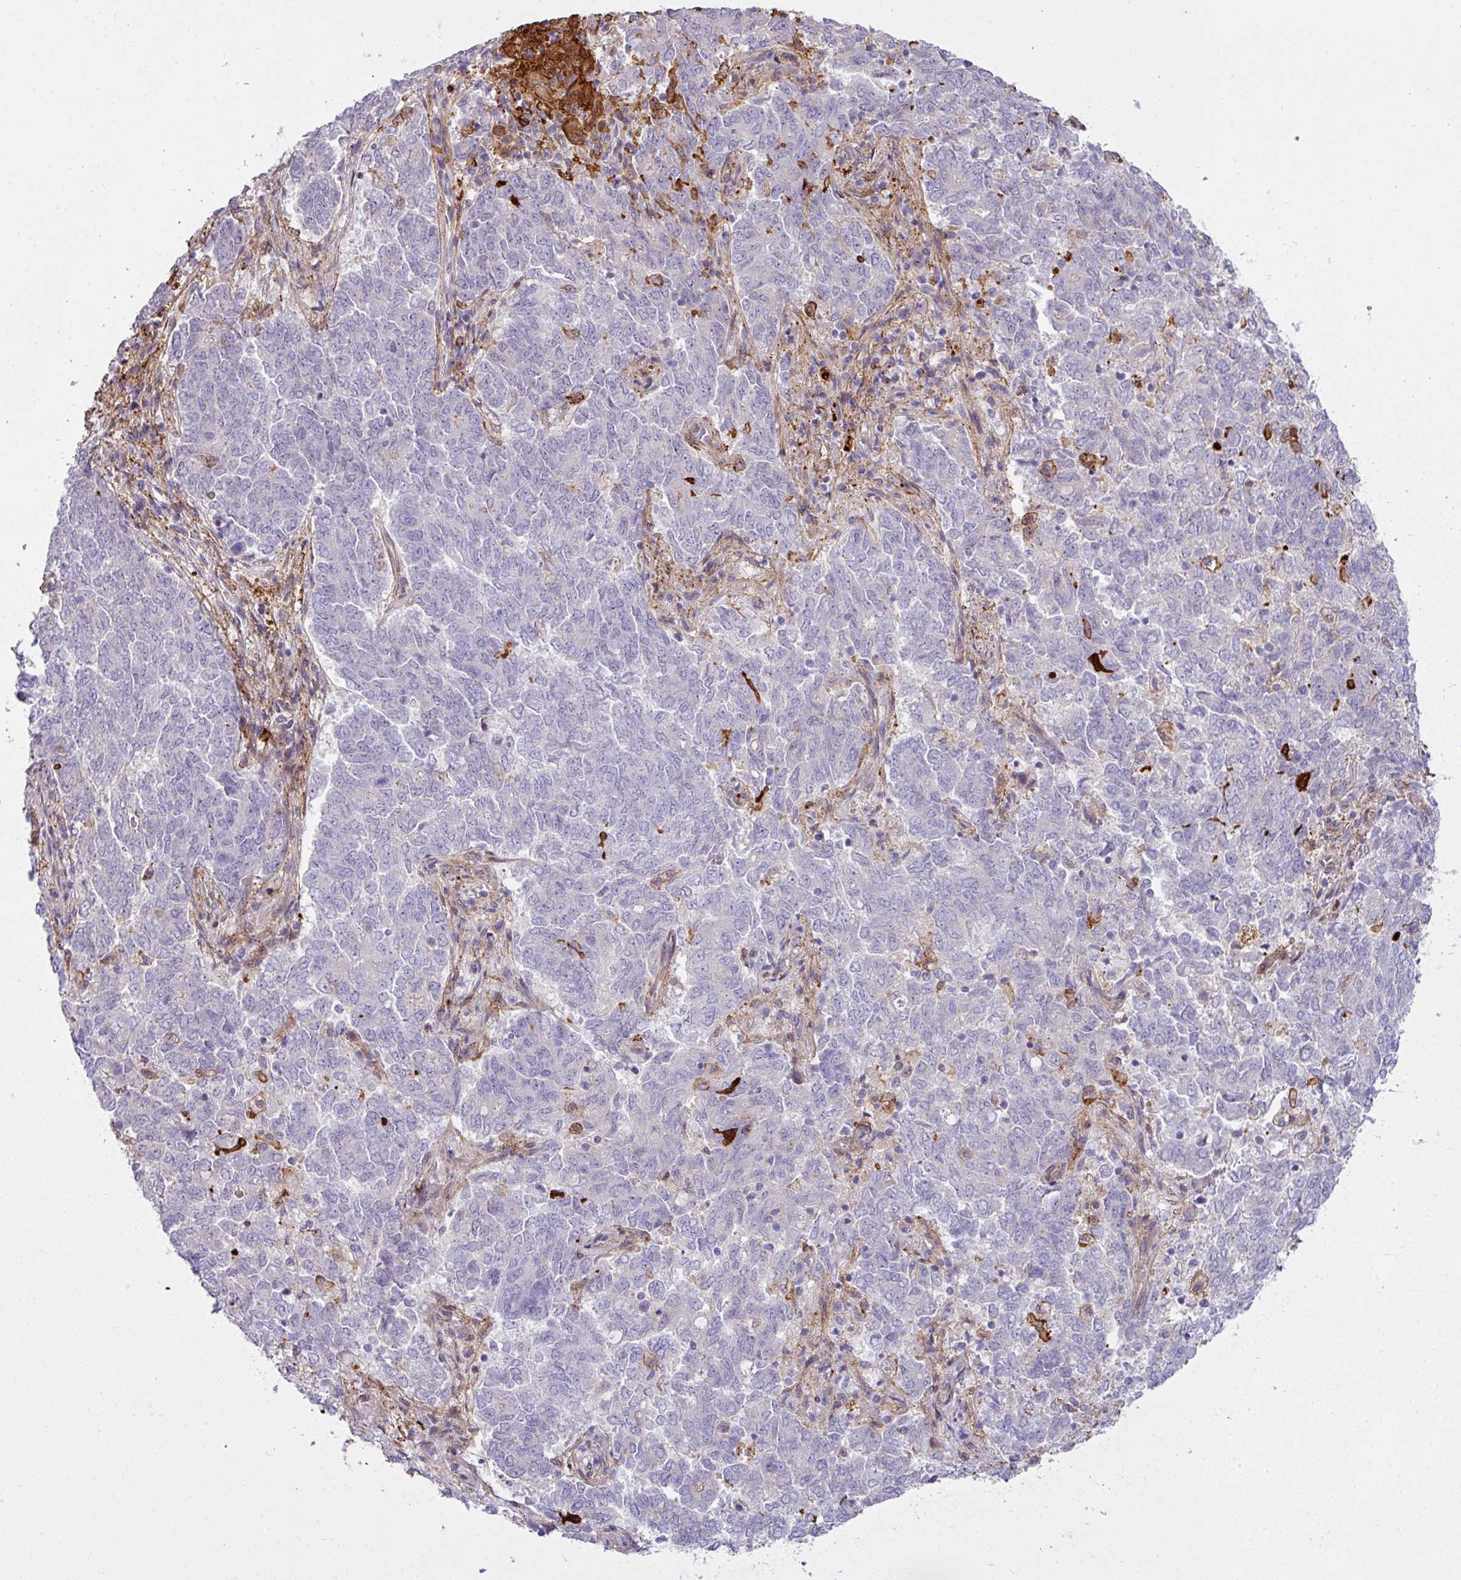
{"staining": {"intensity": "negative", "quantity": "none", "location": "none"}, "tissue": "endometrial cancer", "cell_type": "Tumor cells", "image_type": "cancer", "snomed": [{"axis": "morphology", "description": "Adenocarcinoma, NOS"}, {"axis": "topography", "description": "Endometrium"}], "caption": "DAB immunohistochemical staining of endometrial adenocarcinoma reveals no significant expression in tumor cells.", "gene": "COL8A1", "patient": {"sex": "female", "age": 80}}